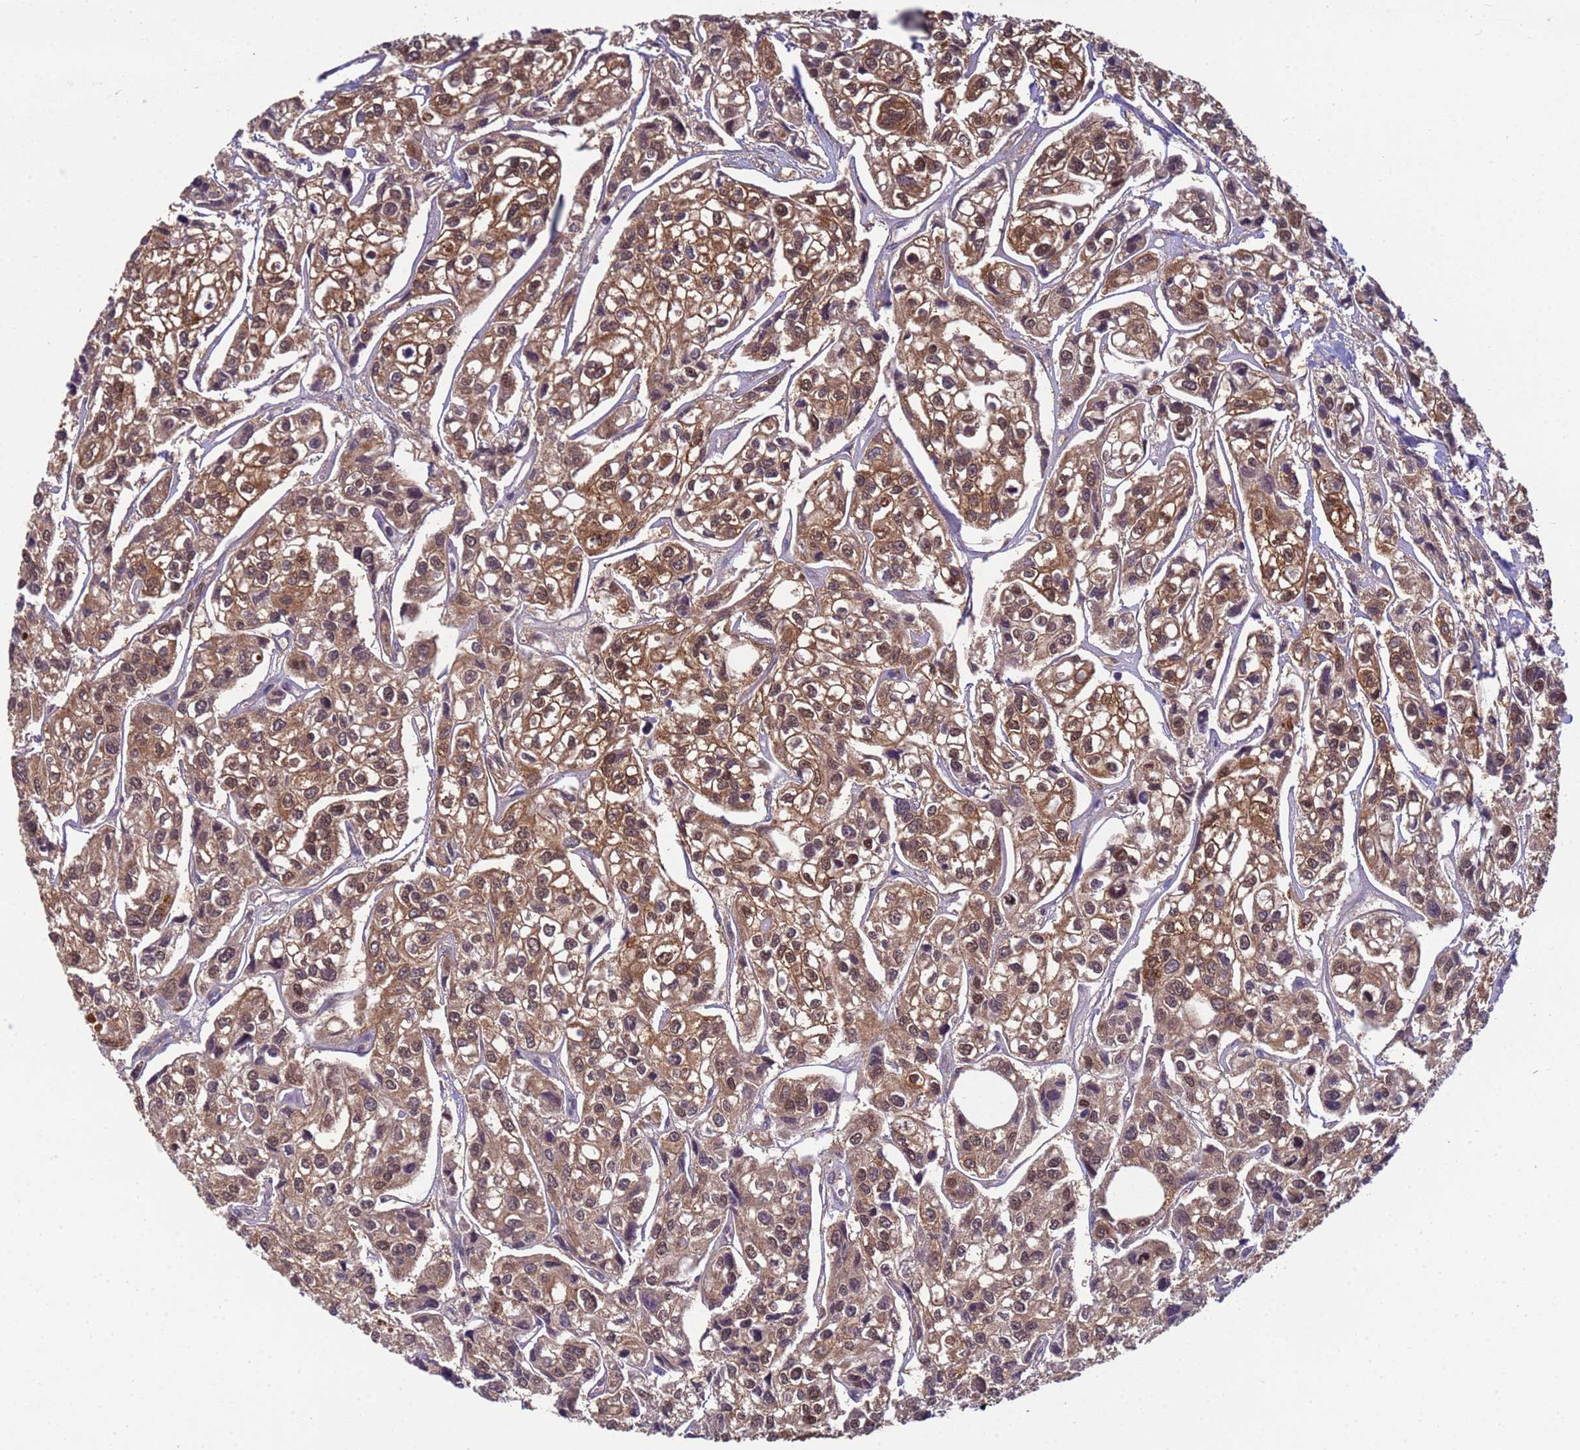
{"staining": {"intensity": "moderate", "quantity": ">75%", "location": "cytoplasmic/membranous,nuclear"}, "tissue": "urothelial cancer", "cell_type": "Tumor cells", "image_type": "cancer", "snomed": [{"axis": "morphology", "description": "Urothelial carcinoma, High grade"}, {"axis": "topography", "description": "Urinary bladder"}], "caption": "Protein expression analysis of urothelial cancer displays moderate cytoplasmic/membranous and nuclear expression in about >75% of tumor cells. Nuclei are stained in blue.", "gene": "NPEPPS", "patient": {"sex": "male", "age": 67}}